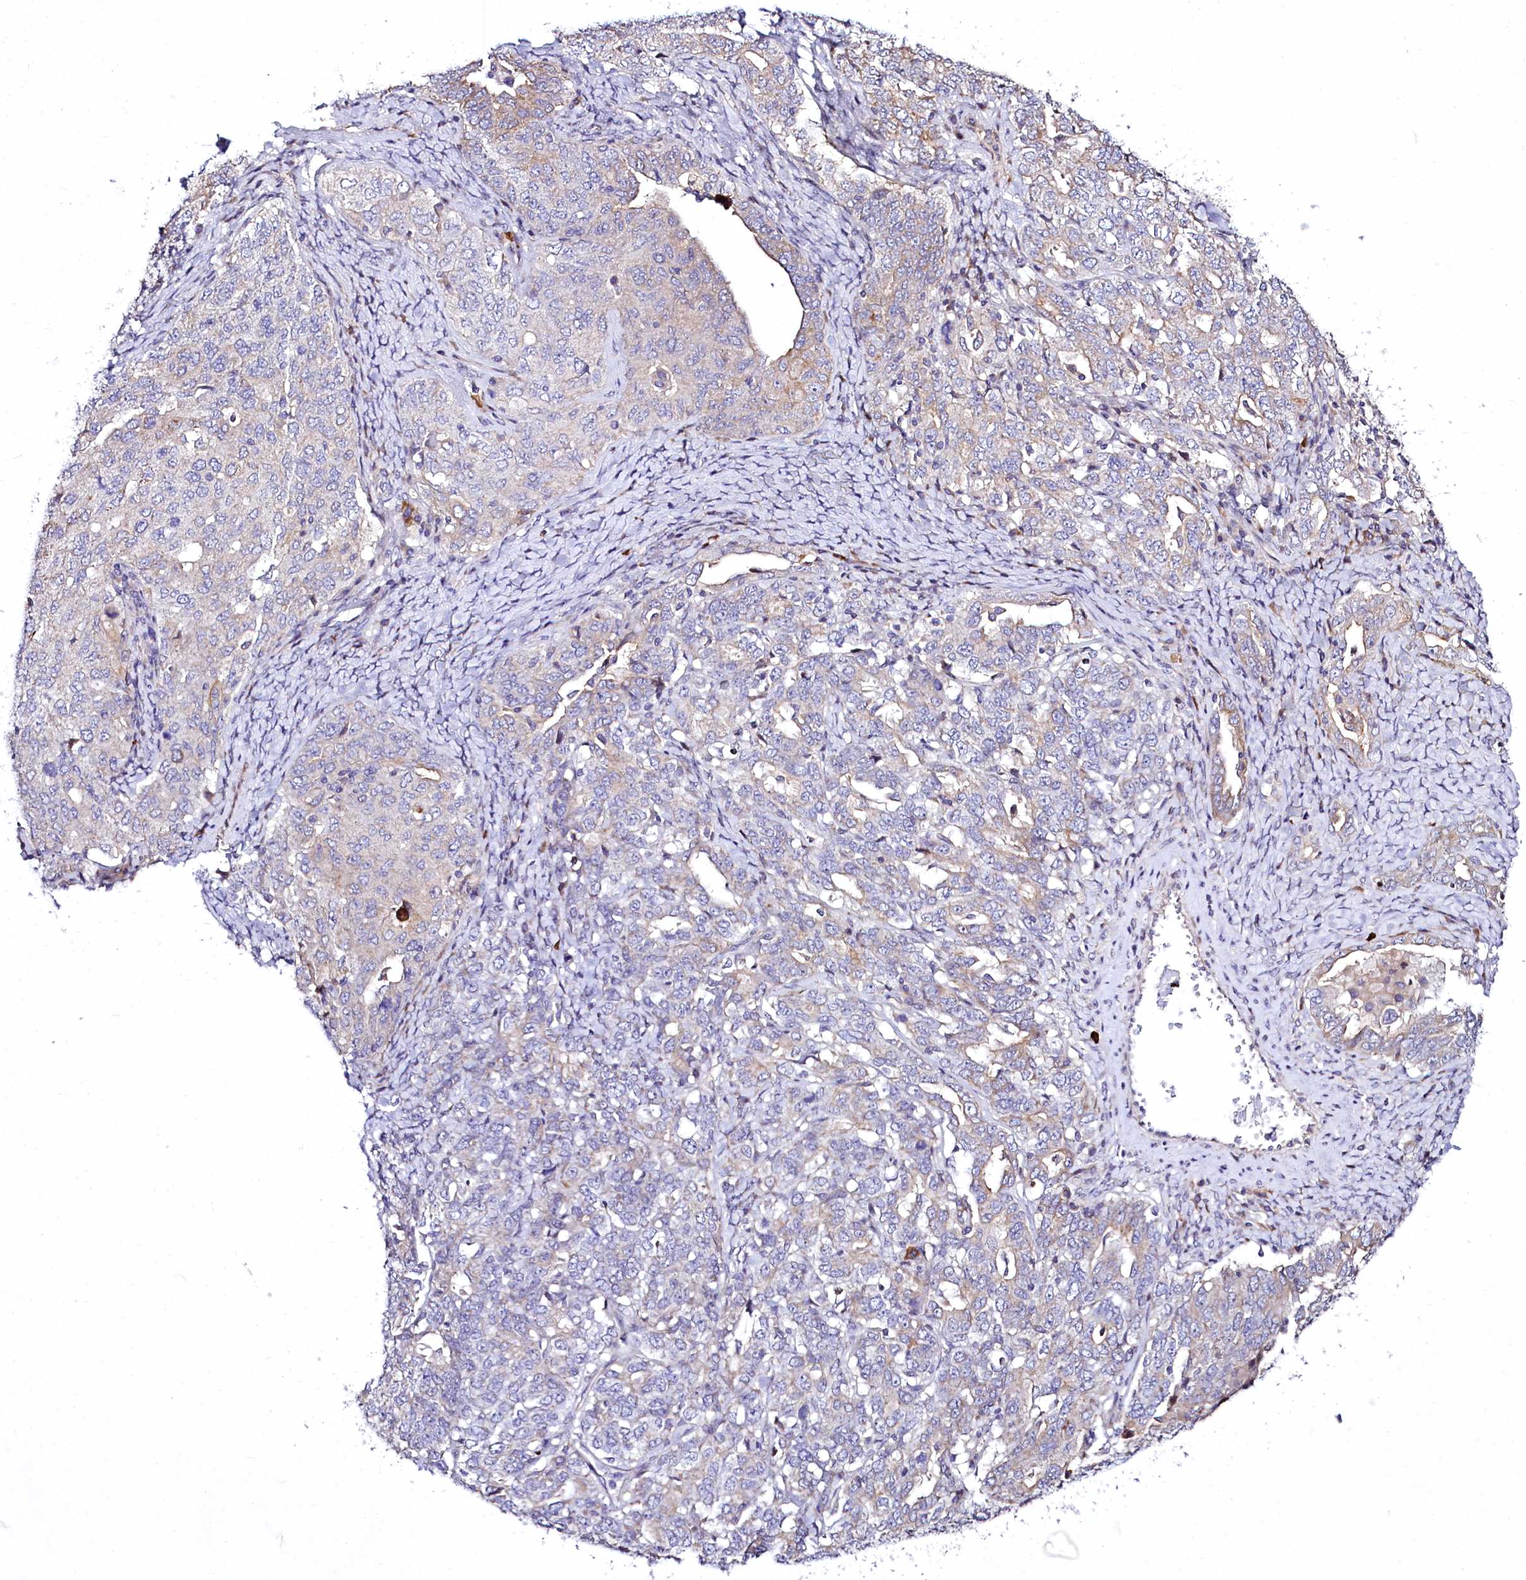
{"staining": {"intensity": "weak", "quantity": "<25%", "location": "cytoplasmic/membranous"}, "tissue": "ovarian cancer", "cell_type": "Tumor cells", "image_type": "cancer", "snomed": [{"axis": "morphology", "description": "Carcinoma, endometroid"}, {"axis": "topography", "description": "Ovary"}], "caption": "Photomicrograph shows no protein expression in tumor cells of endometroid carcinoma (ovarian) tissue.", "gene": "ZC3H12C", "patient": {"sex": "female", "age": 62}}